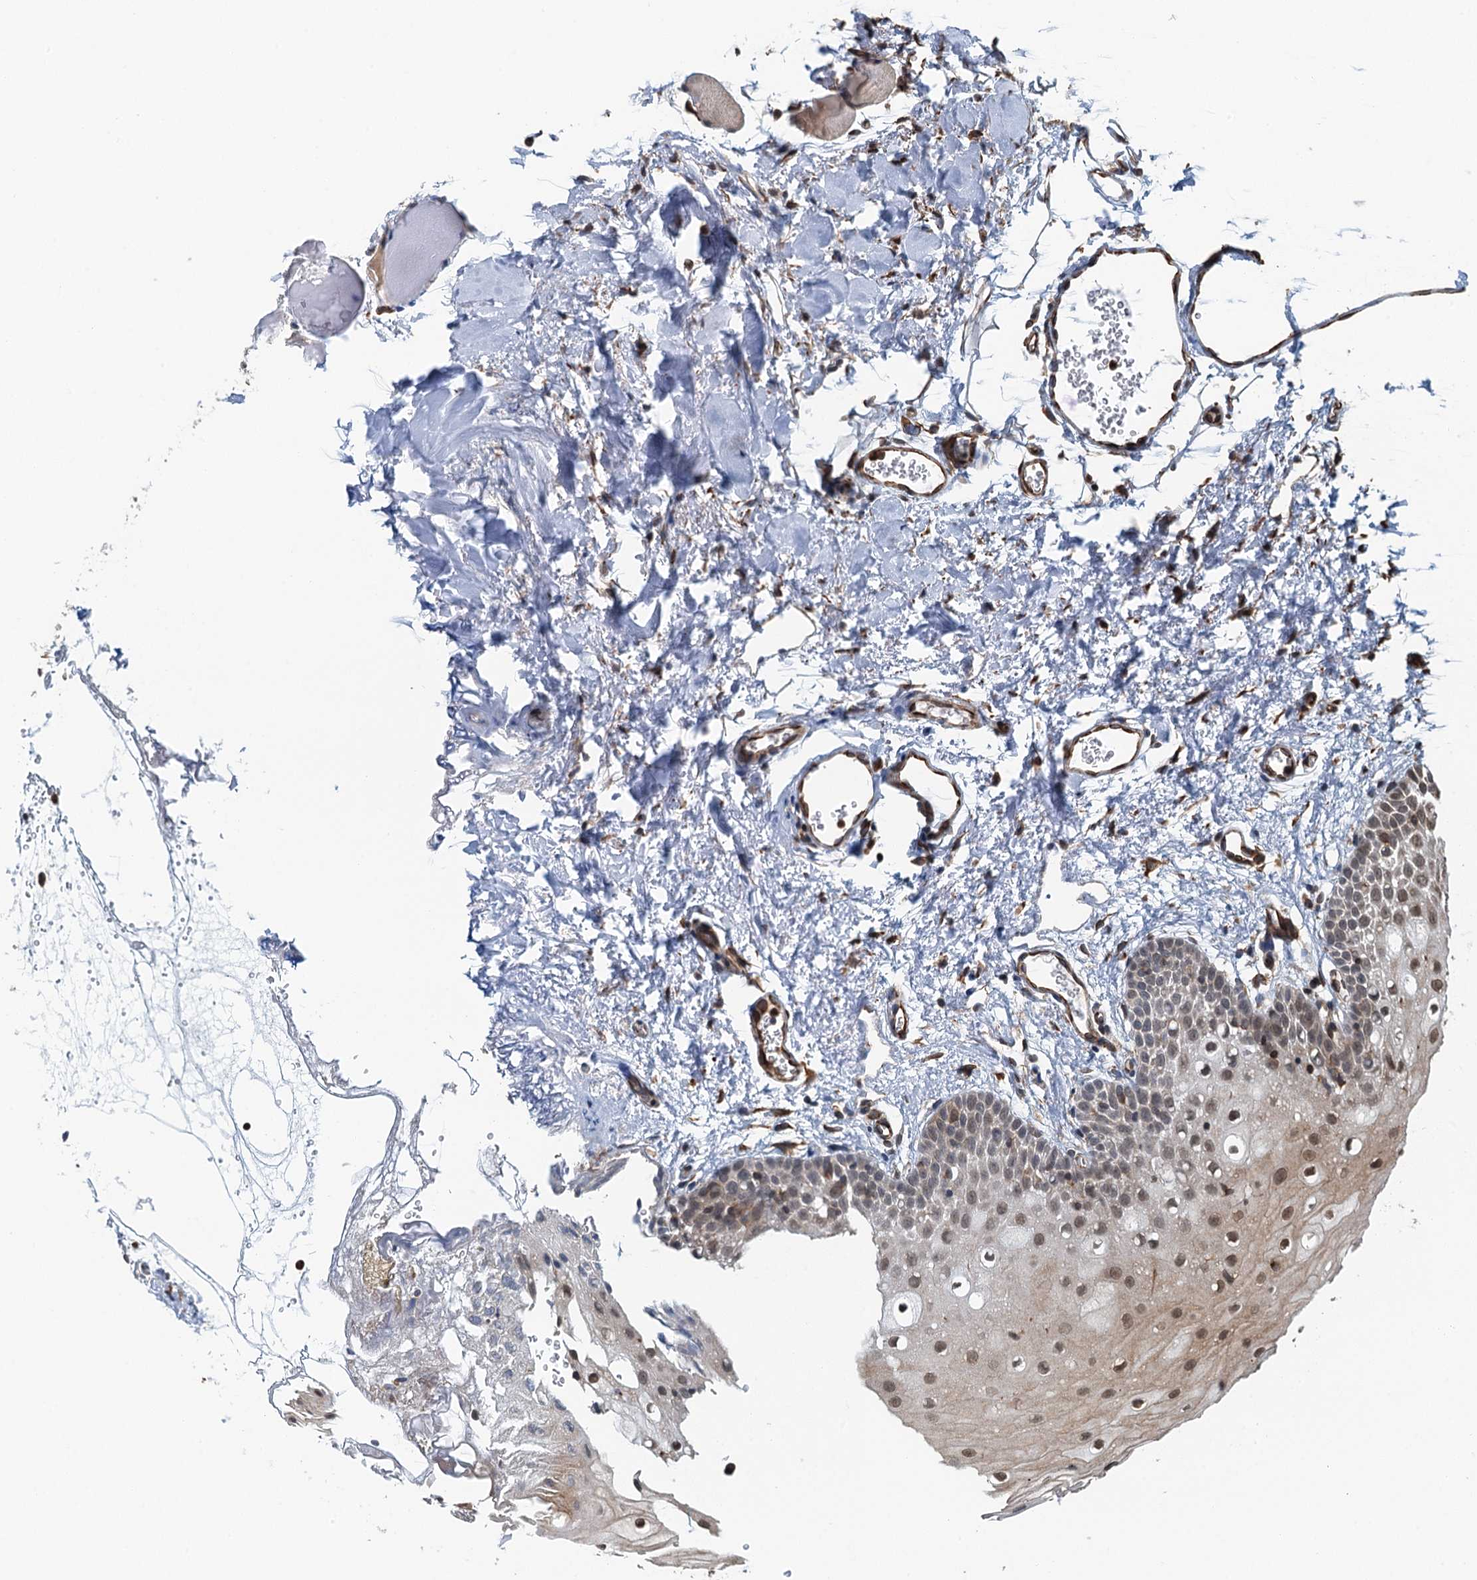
{"staining": {"intensity": "weak", "quantity": "<25%", "location": "cytoplasmic/membranous,nuclear"}, "tissue": "oral mucosa", "cell_type": "Squamous epithelial cells", "image_type": "normal", "snomed": [{"axis": "morphology", "description": "Normal tissue, NOS"}, {"axis": "topography", "description": "Oral tissue"}, {"axis": "topography", "description": "Tounge, NOS"}], "caption": "Immunohistochemistry (IHC) photomicrograph of normal oral mucosa stained for a protein (brown), which shows no staining in squamous epithelial cells.", "gene": "WHAMM", "patient": {"sex": "female", "age": 73}}